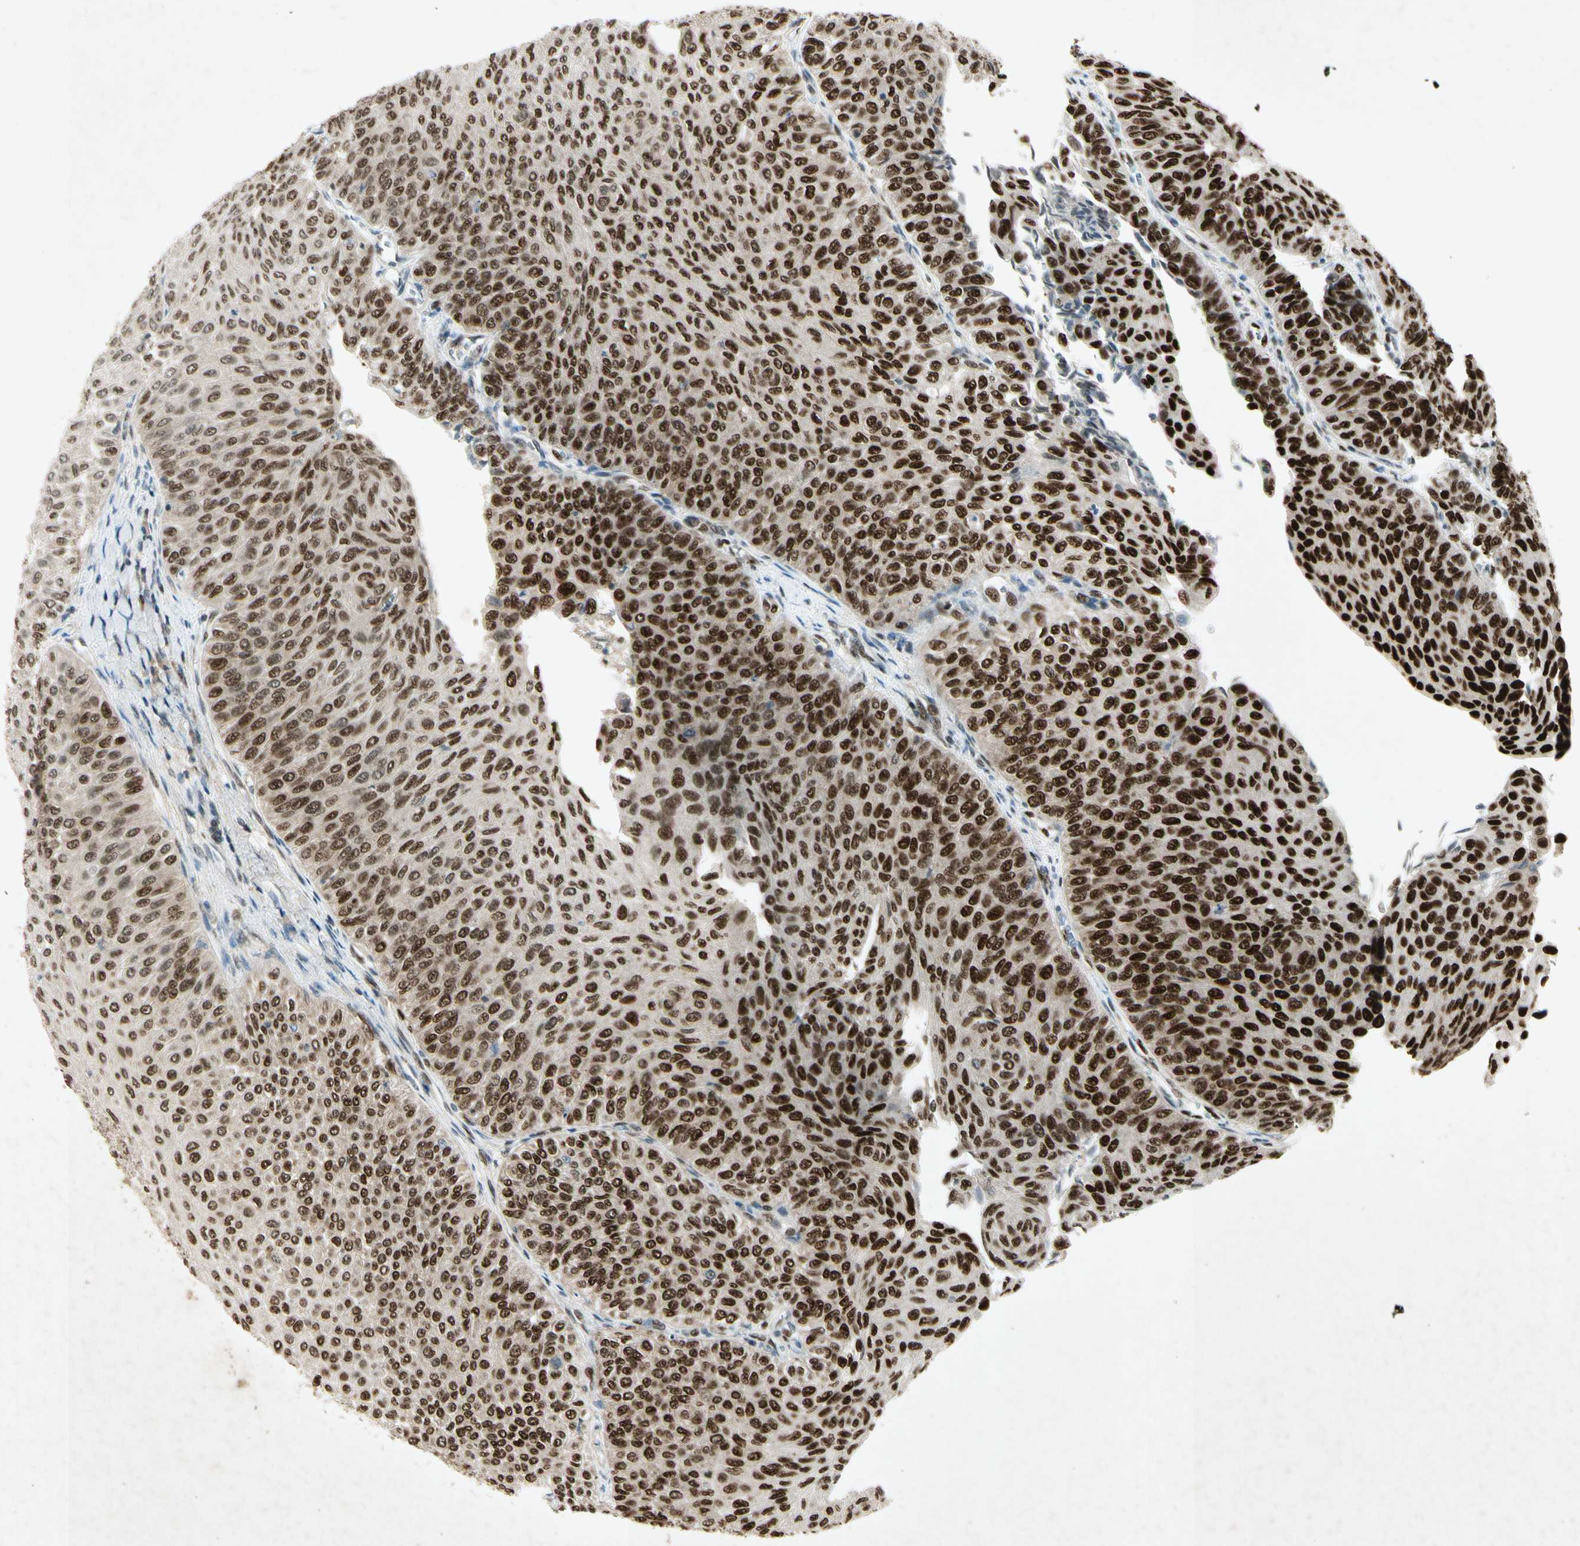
{"staining": {"intensity": "strong", "quantity": ">75%", "location": "nuclear"}, "tissue": "urothelial cancer", "cell_type": "Tumor cells", "image_type": "cancer", "snomed": [{"axis": "morphology", "description": "Urothelial carcinoma, Low grade"}, {"axis": "topography", "description": "Urinary bladder"}], "caption": "Protein expression analysis of human urothelial cancer reveals strong nuclear staining in about >75% of tumor cells.", "gene": "RNF43", "patient": {"sex": "male", "age": 78}}